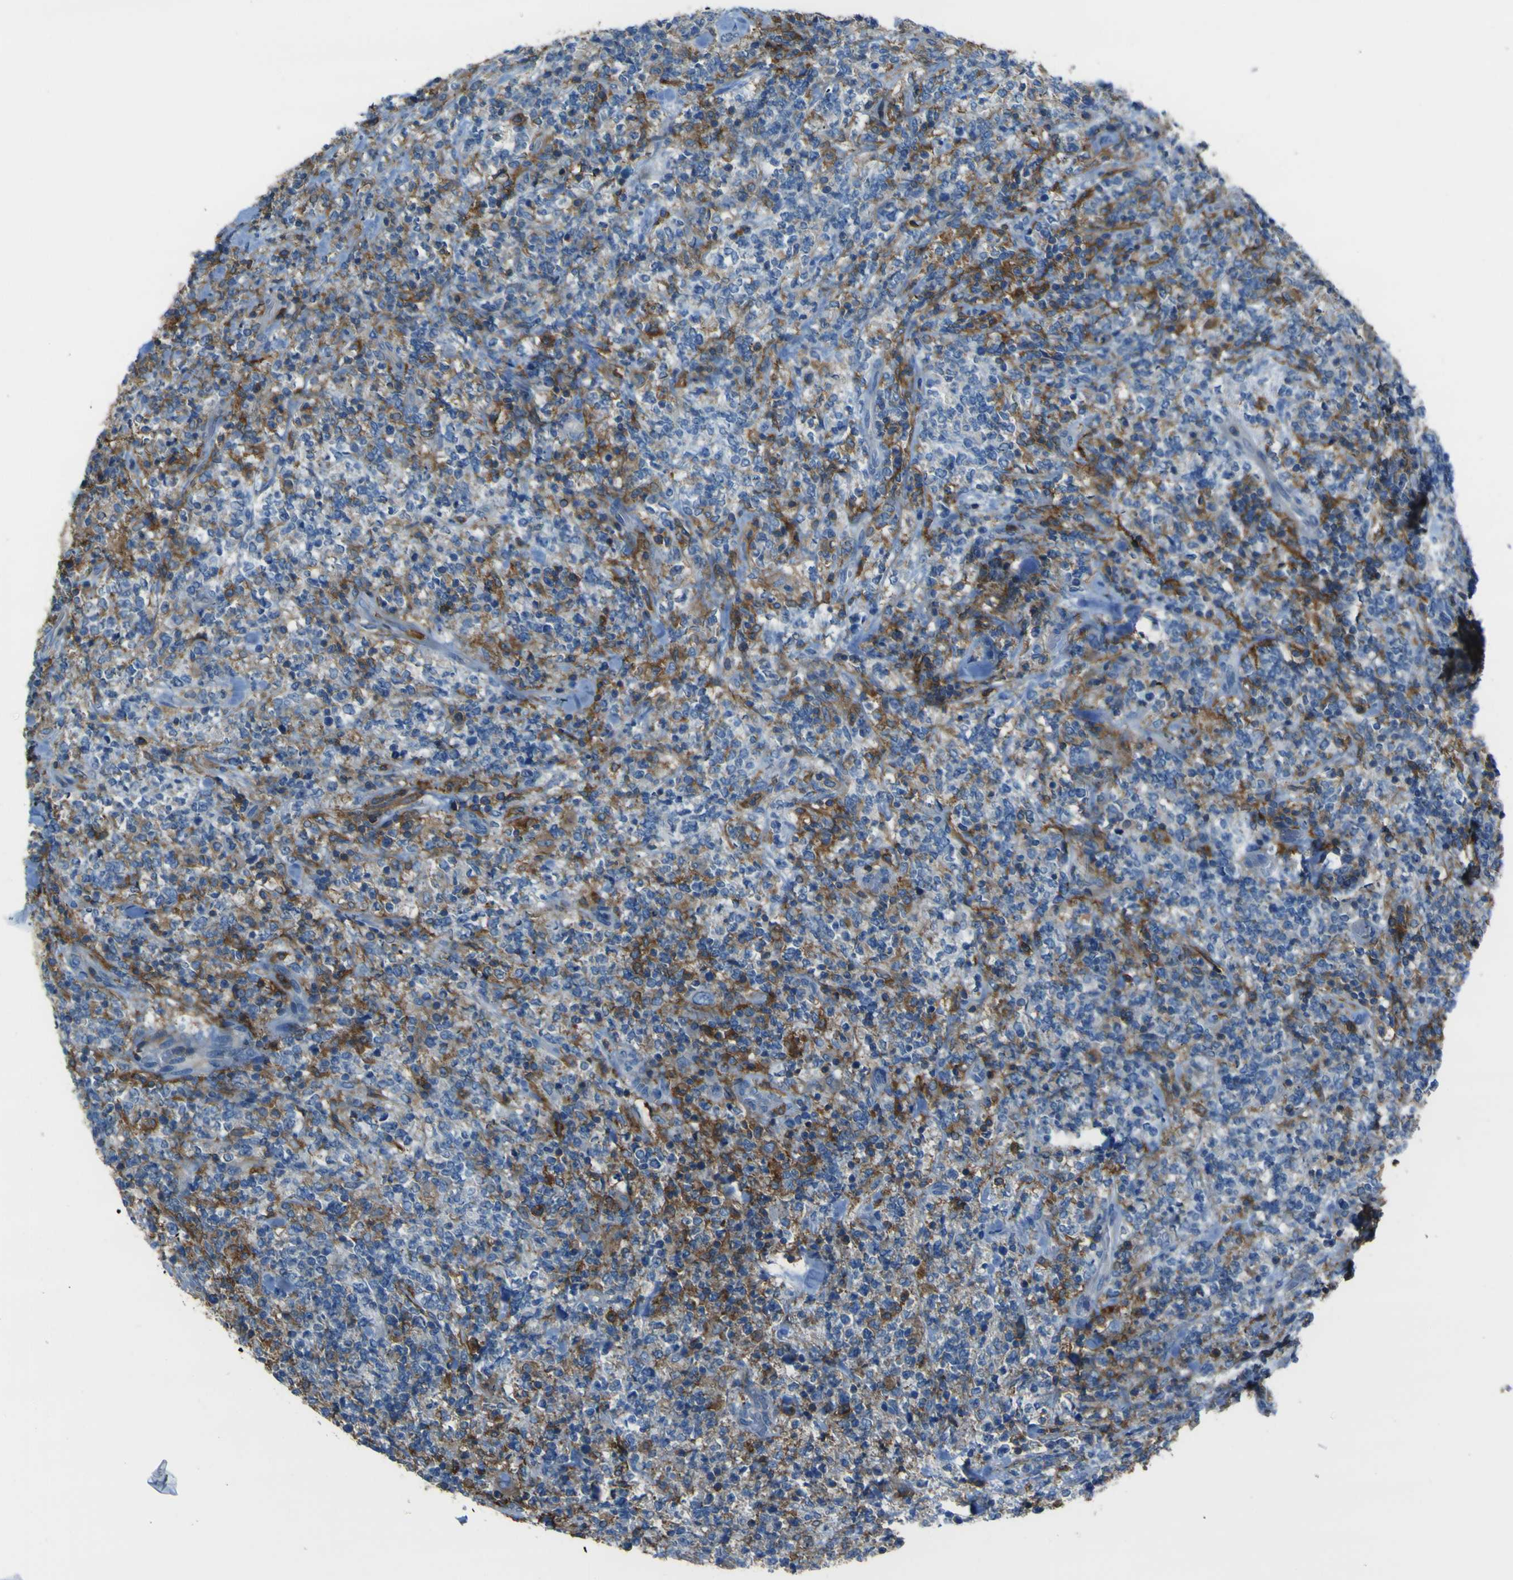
{"staining": {"intensity": "moderate", "quantity": "<25%", "location": "cytoplasmic/membranous"}, "tissue": "lymphoma", "cell_type": "Tumor cells", "image_type": "cancer", "snomed": [{"axis": "morphology", "description": "Malignant lymphoma, non-Hodgkin's type, High grade"}, {"axis": "topography", "description": "Soft tissue"}], "caption": "Immunohistochemistry of malignant lymphoma, non-Hodgkin's type (high-grade) demonstrates low levels of moderate cytoplasmic/membranous positivity in approximately <25% of tumor cells.", "gene": "LAIR1", "patient": {"sex": "male", "age": 18}}